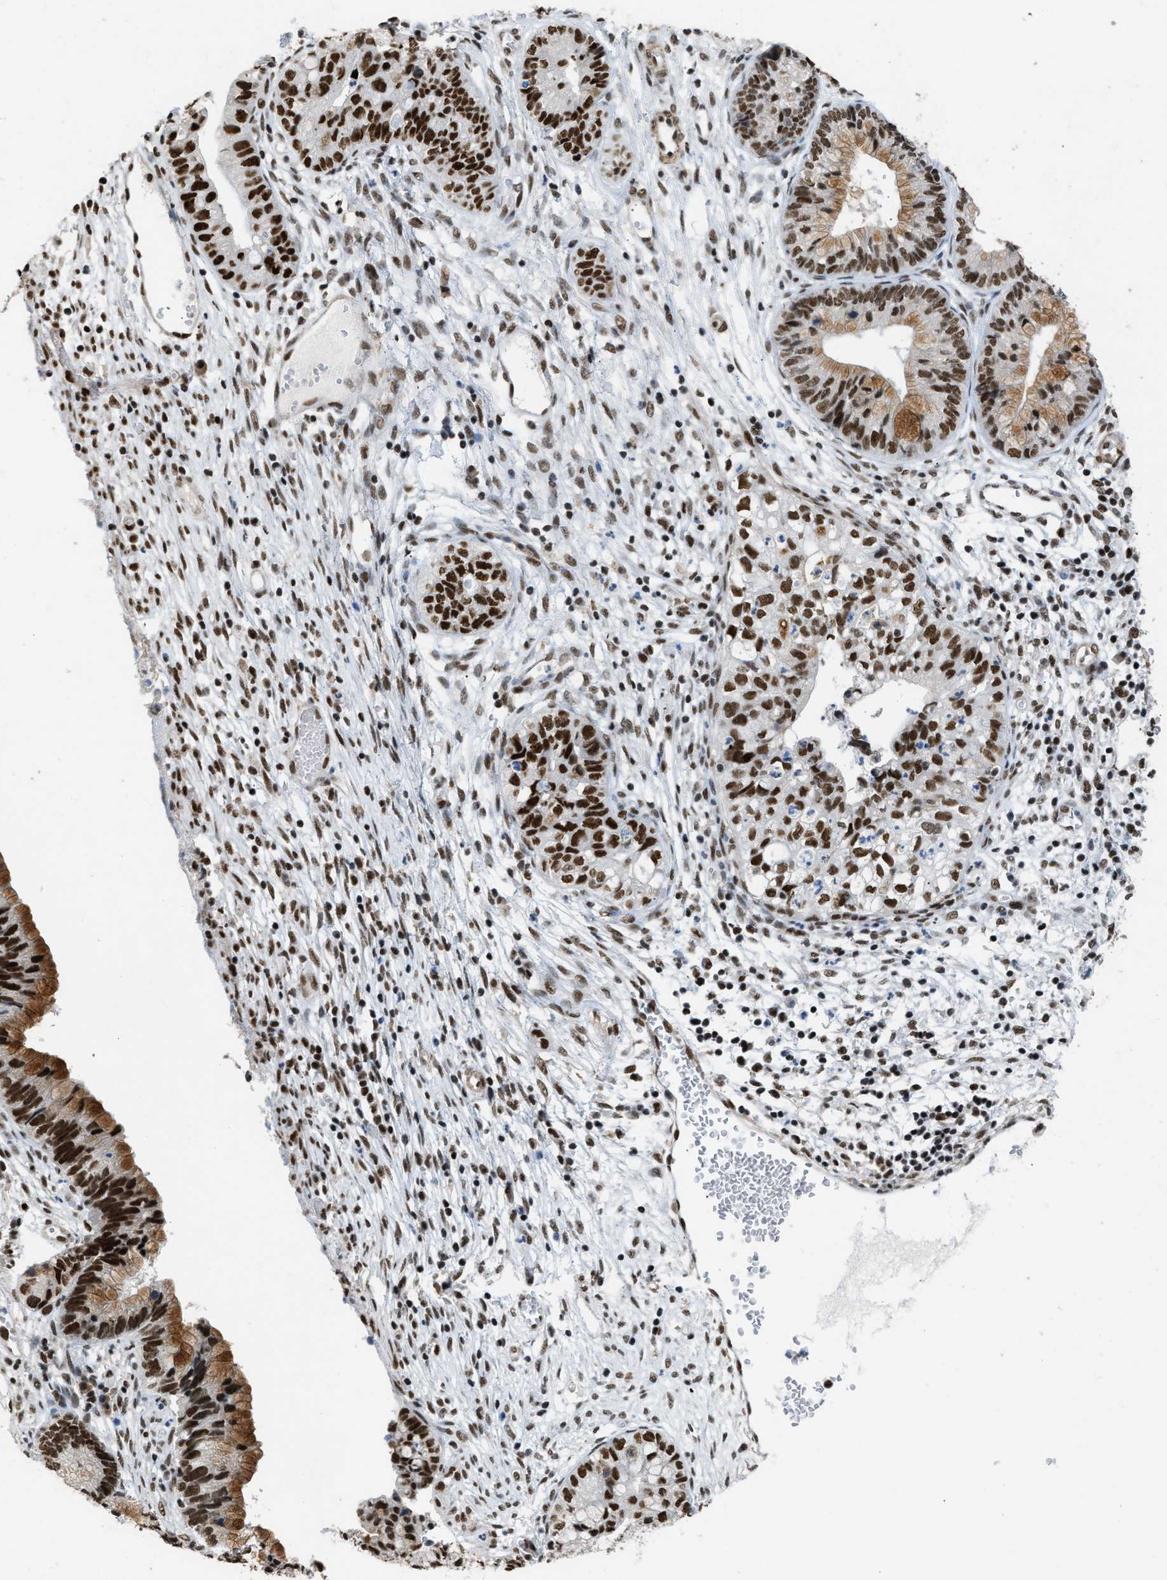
{"staining": {"intensity": "strong", "quantity": ">75%", "location": "cytoplasmic/membranous,nuclear"}, "tissue": "cervical cancer", "cell_type": "Tumor cells", "image_type": "cancer", "snomed": [{"axis": "morphology", "description": "Adenocarcinoma, NOS"}, {"axis": "topography", "description": "Cervix"}], "caption": "Adenocarcinoma (cervical) stained with DAB immunohistochemistry demonstrates high levels of strong cytoplasmic/membranous and nuclear expression in about >75% of tumor cells.", "gene": "SCAF4", "patient": {"sex": "female", "age": 44}}